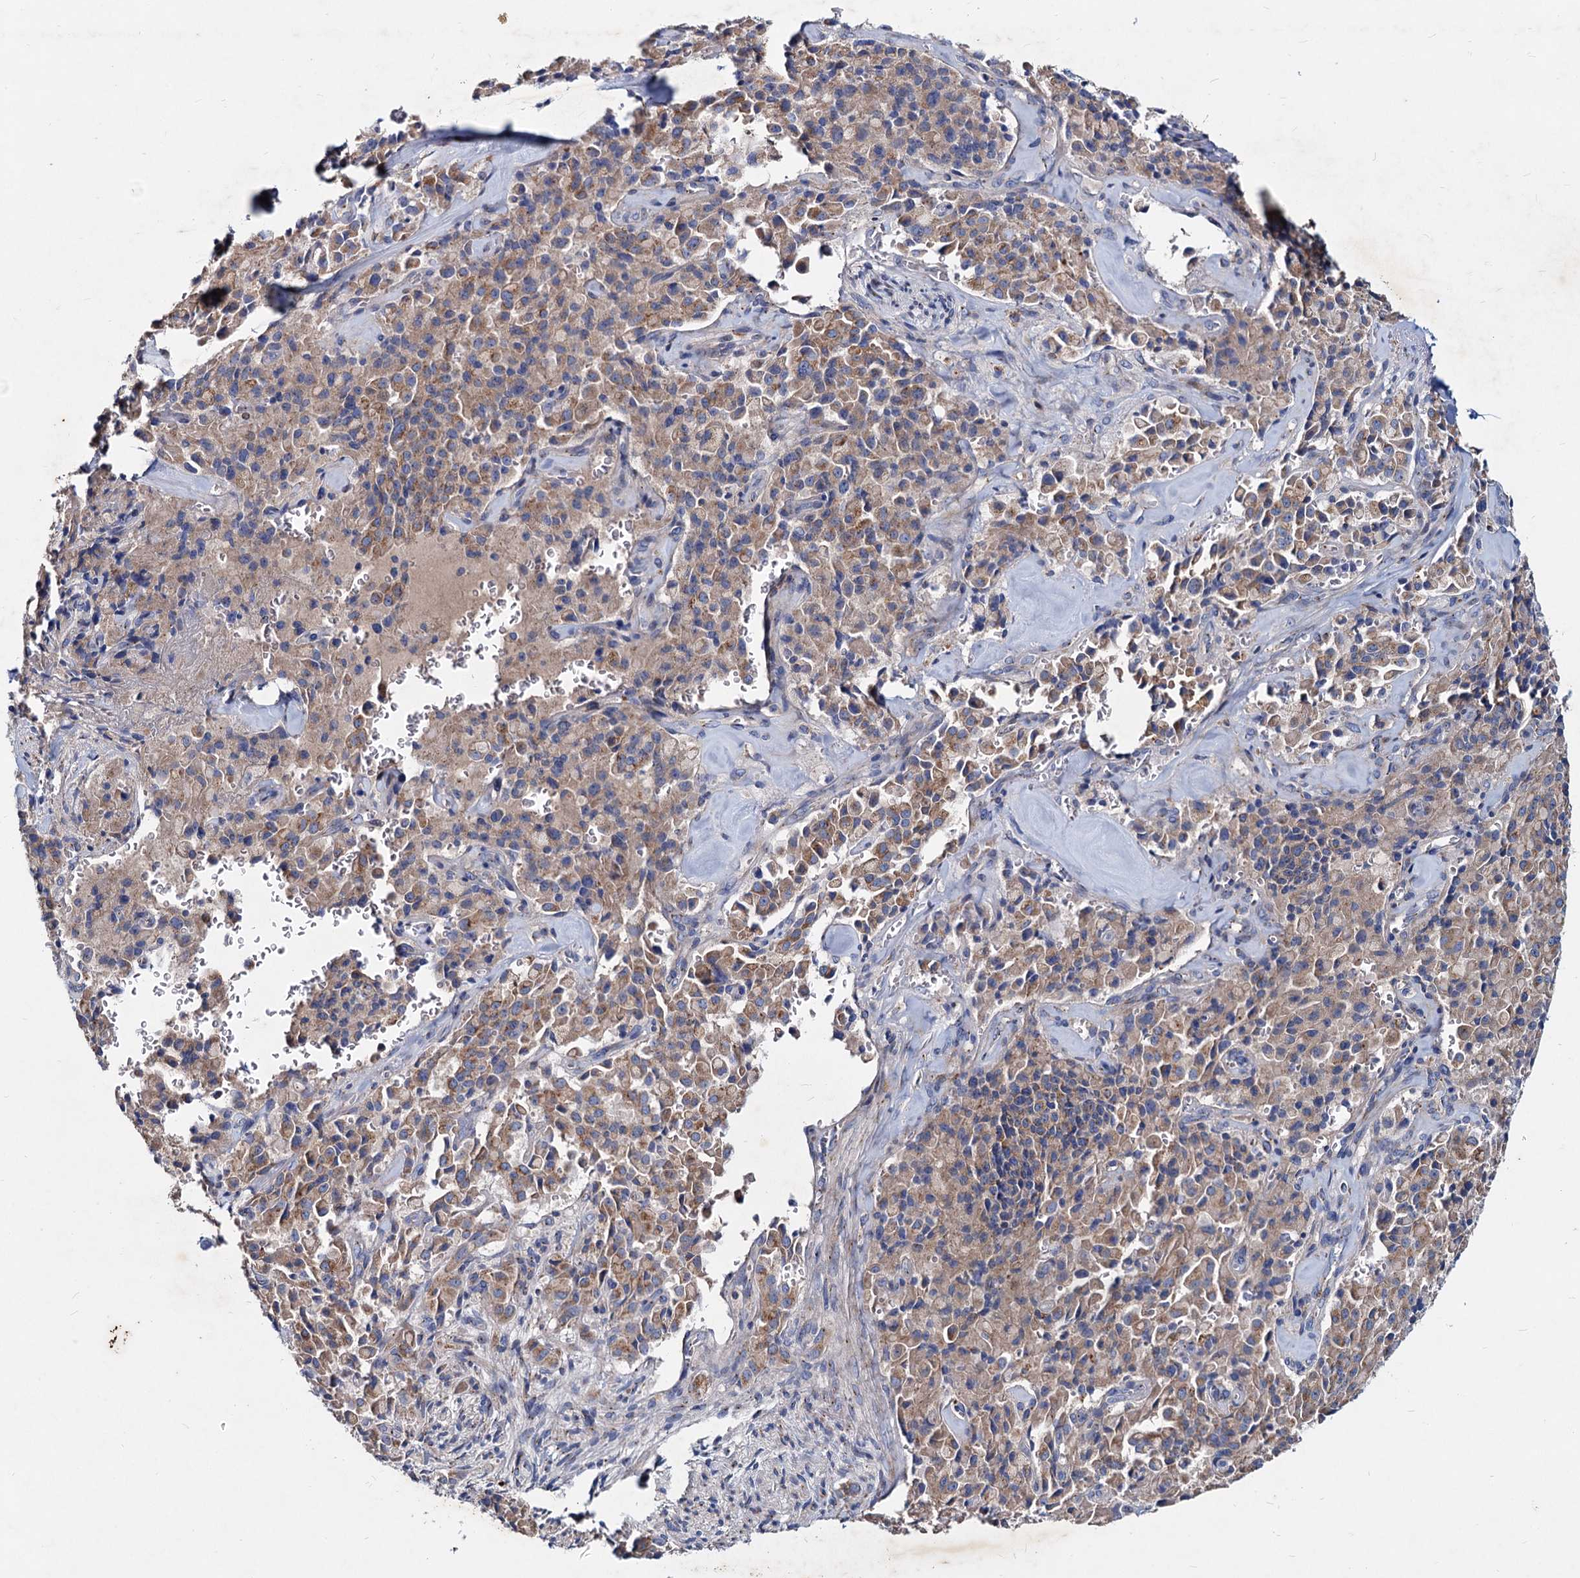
{"staining": {"intensity": "weak", "quantity": "25%-75%", "location": "cytoplasmic/membranous"}, "tissue": "pancreatic cancer", "cell_type": "Tumor cells", "image_type": "cancer", "snomed": [{"axis": "morphology", "description": "Adenocarcinoma, NOS"}, {"axis": "topography", "description": "Pancreas"}], "caption": "Immunohistochemical staining of human pancreatic cancer demonstrates low levels of weak cytoplasmic/membranous protein expression in about 25%-75% of tumor cells.", "gene": "AGBL4", "patient": {"sex": "male", "age": 65}}